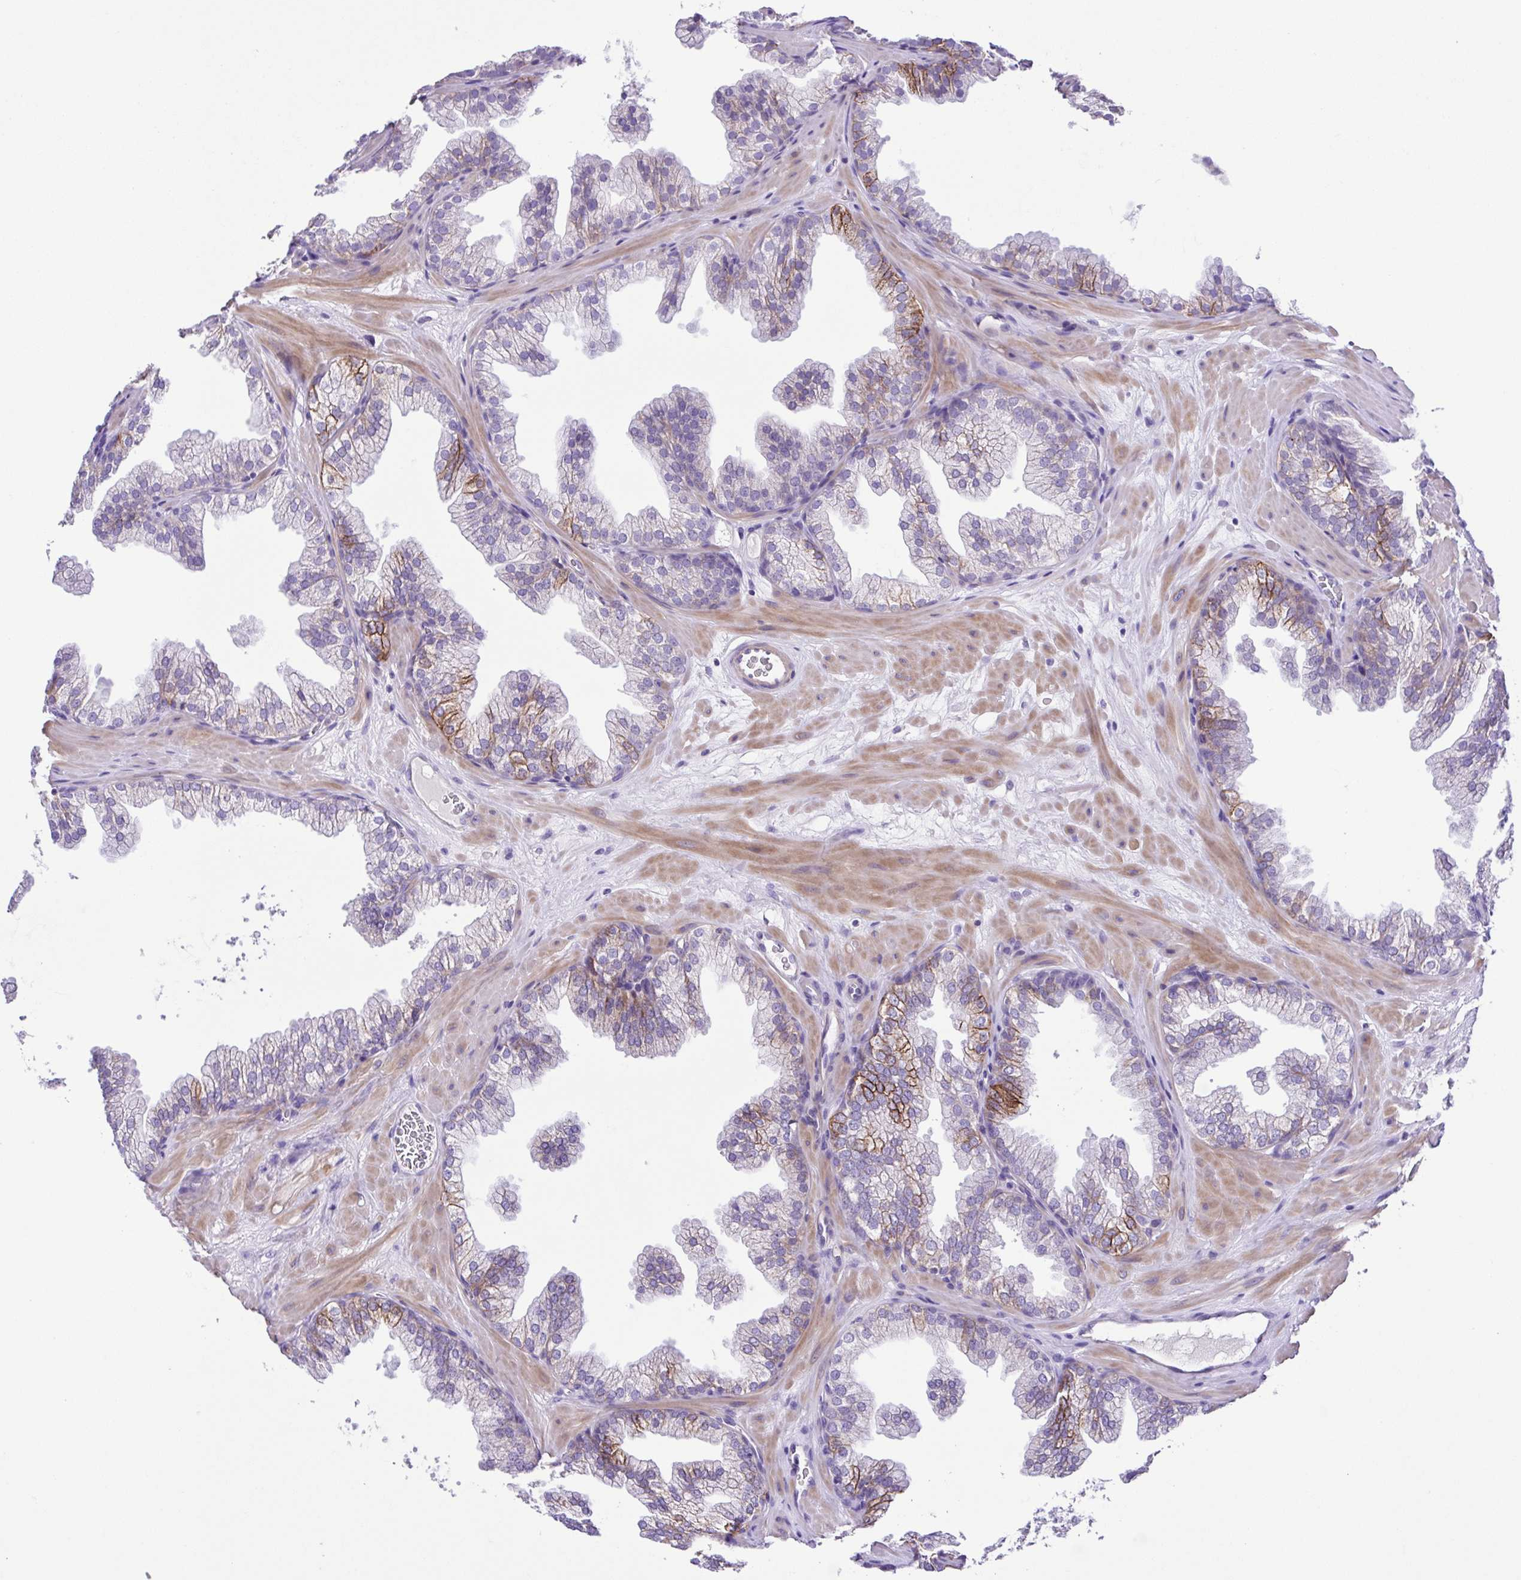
{"staining": {"intensity": "moderate", "quantity": "<25%", "location": "cytoplasmic/membranous"}, "tissue": "prostate", "cell_type": "Glandular cells", "image_type": "normal", "snomed": [{"axis": "morphology", "description": "Normal tissue, NOS"}, {"axis": "topography", "description": "Prostate"}], "caption": "Moderate cytoplasmic/membranous protein expression is appreciated in about <25% of glandular cells in prostate.", "gene": "ISM2", "patient": {"sex": "male", "age": 37}}